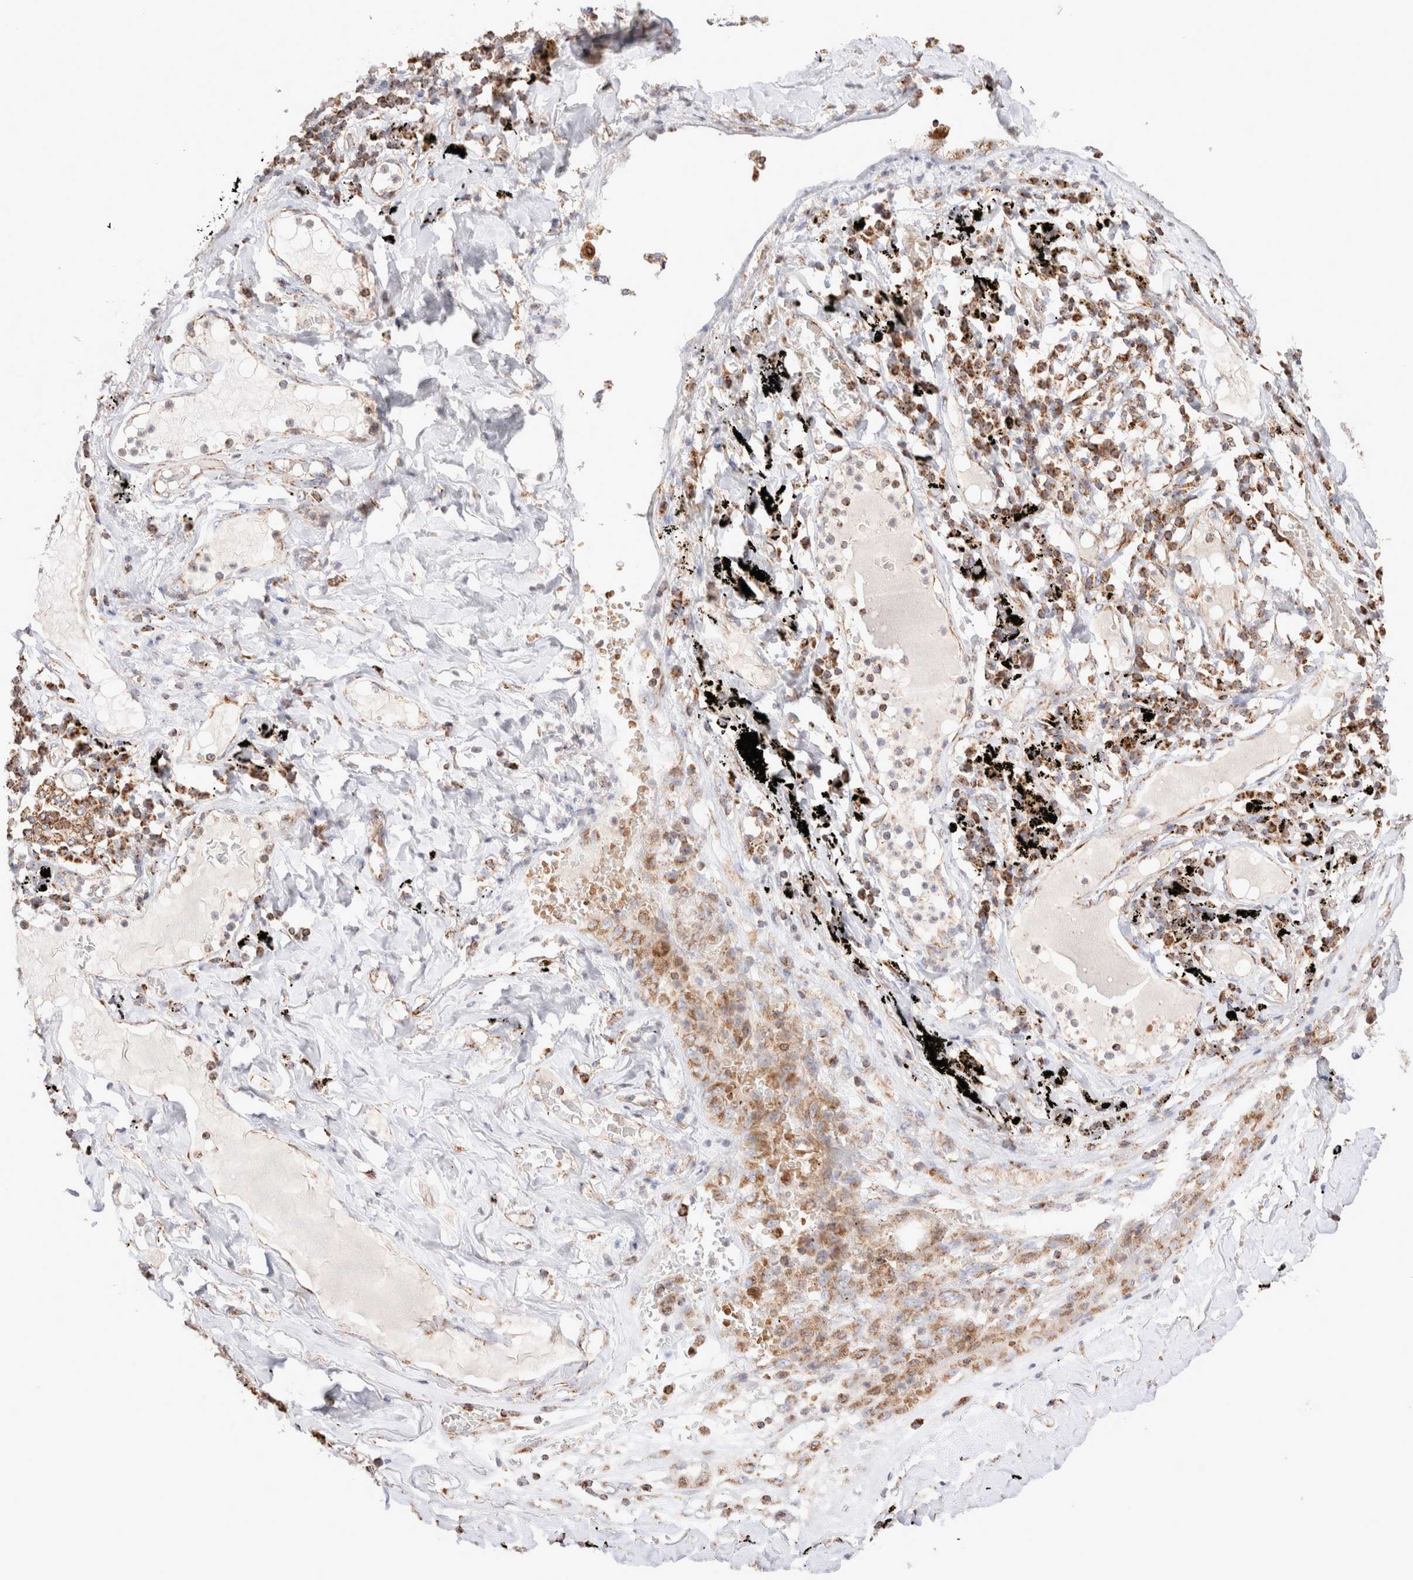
{"staining": {"intensity": "weak", "quantity": ">75%", "location": "cytoplasmic/membranous"}, "tissue": "lung cancer", "cell_type": "Tumor cells", "image_type": "cancer", "snomed": [{"axis": "morphology", "description": "Adenocarcinoma, NOS"}, {"axis": "topography", "description": "Lung"}], "caption": "IHC of human lung cancer exhibits low levels of weak cytoplasmic/membranous positivity in about >75% of tumor cells. Using DAB (brown) and hematoxylin (blue) stains, captured at high magnification using brightfield microscopy.", "gene": "TMPPE", "patient": {"sex": "male", "age": 63}}